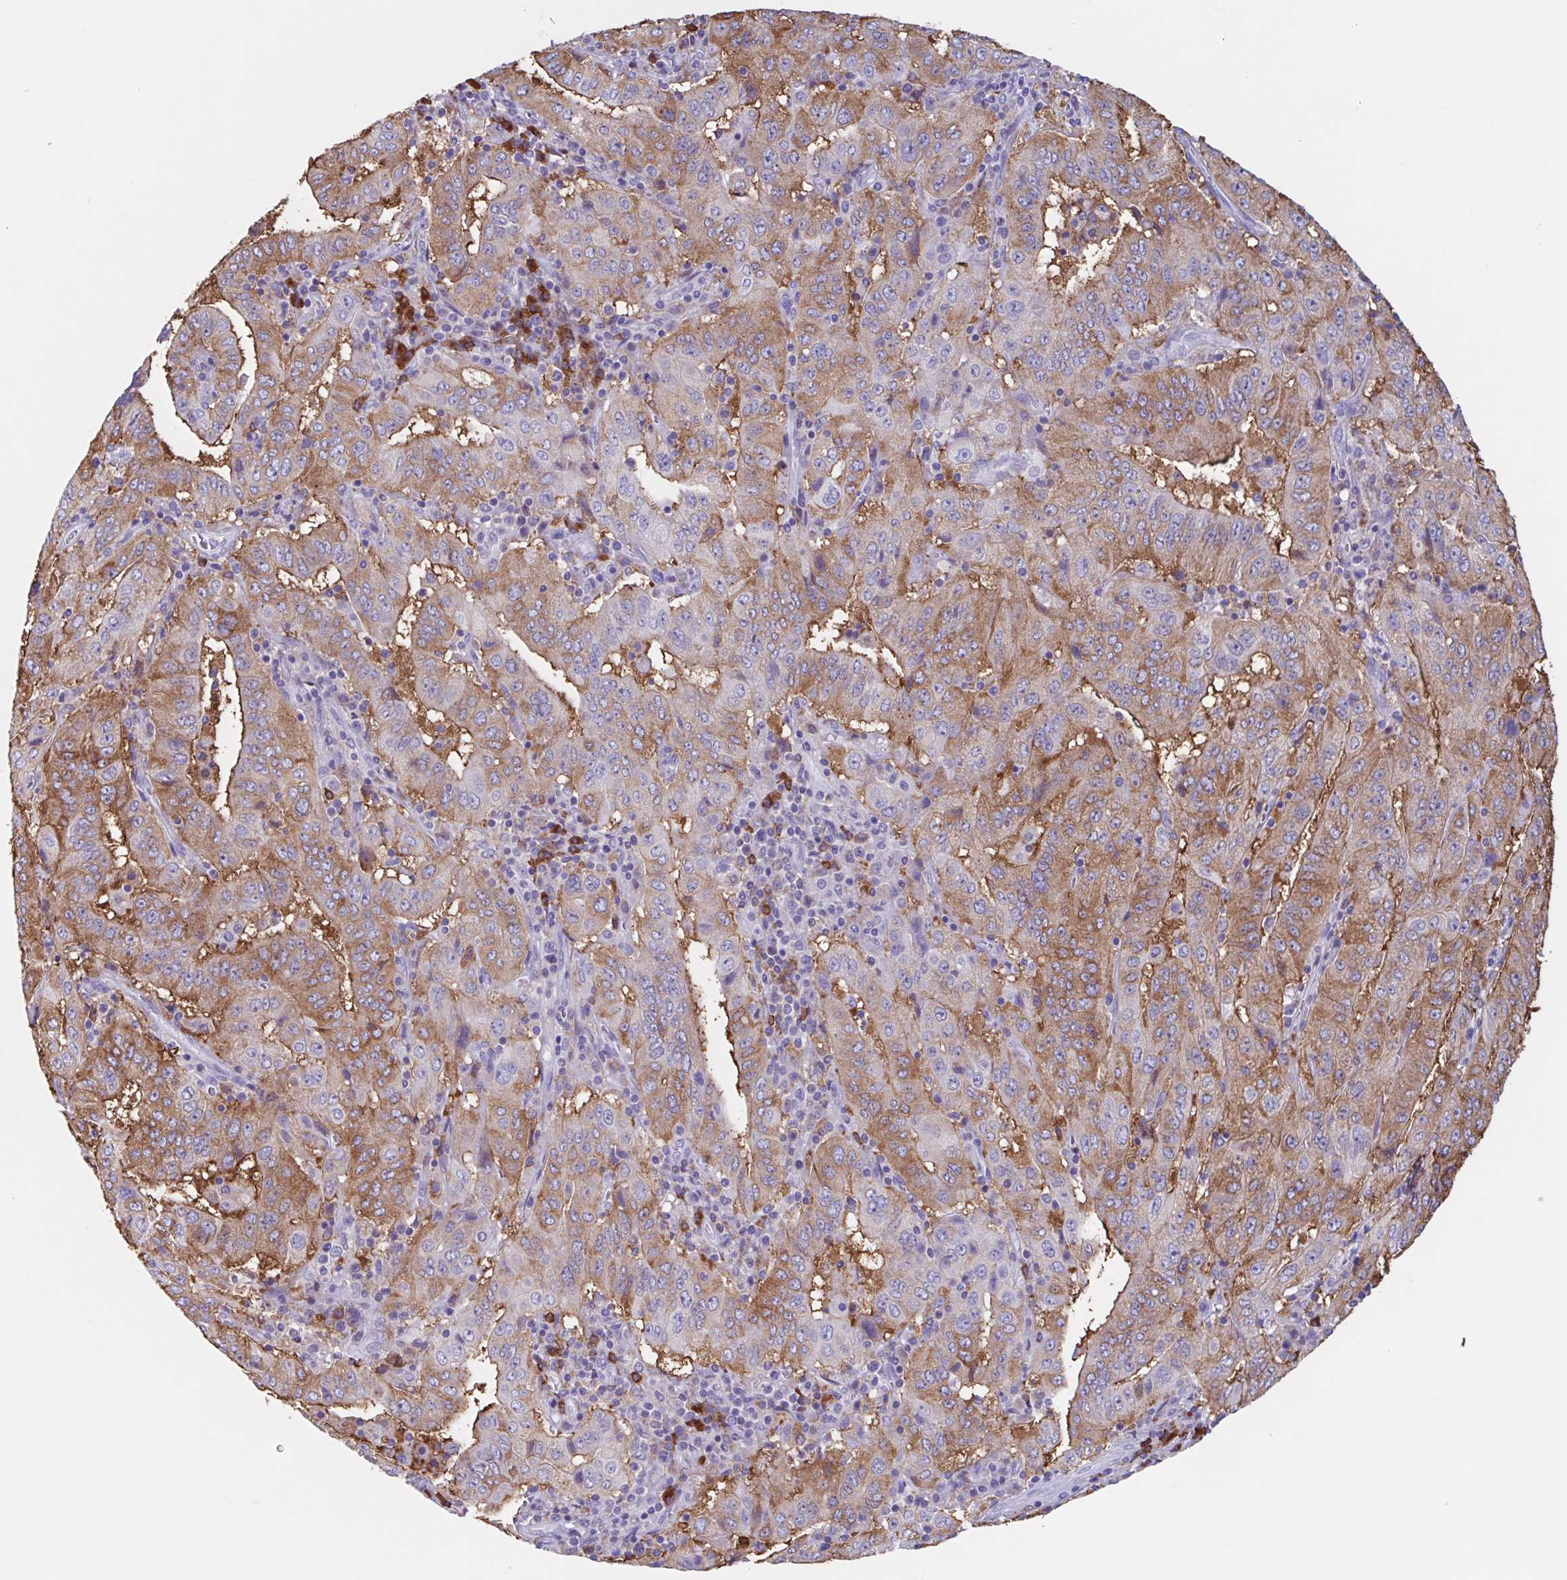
{"staining": {"intensity": "moderate", "quantity": ">75%", "location": "cytoplasmic/membranous"}, "tissue": "pancreatic cancer", "cell_type": "Tumor cells", "image_type": "cancer", "snomed": [{"axis": "morphology", "description": "Adenocarcinoma, NOS"}, {"axis": "topography", "description": "Pancreas"}], "caption": "The histopathology image reveals a brown stain indicating the presence of a protein in the cytoplasmic/membranous of tumor cells in pancreatic cancer (adenocarcinoma). (Brightfield microscopy of DAB IHC at high magnification).", "gene": "TPD52", "patient": {"sex": "male", "age": 63}}